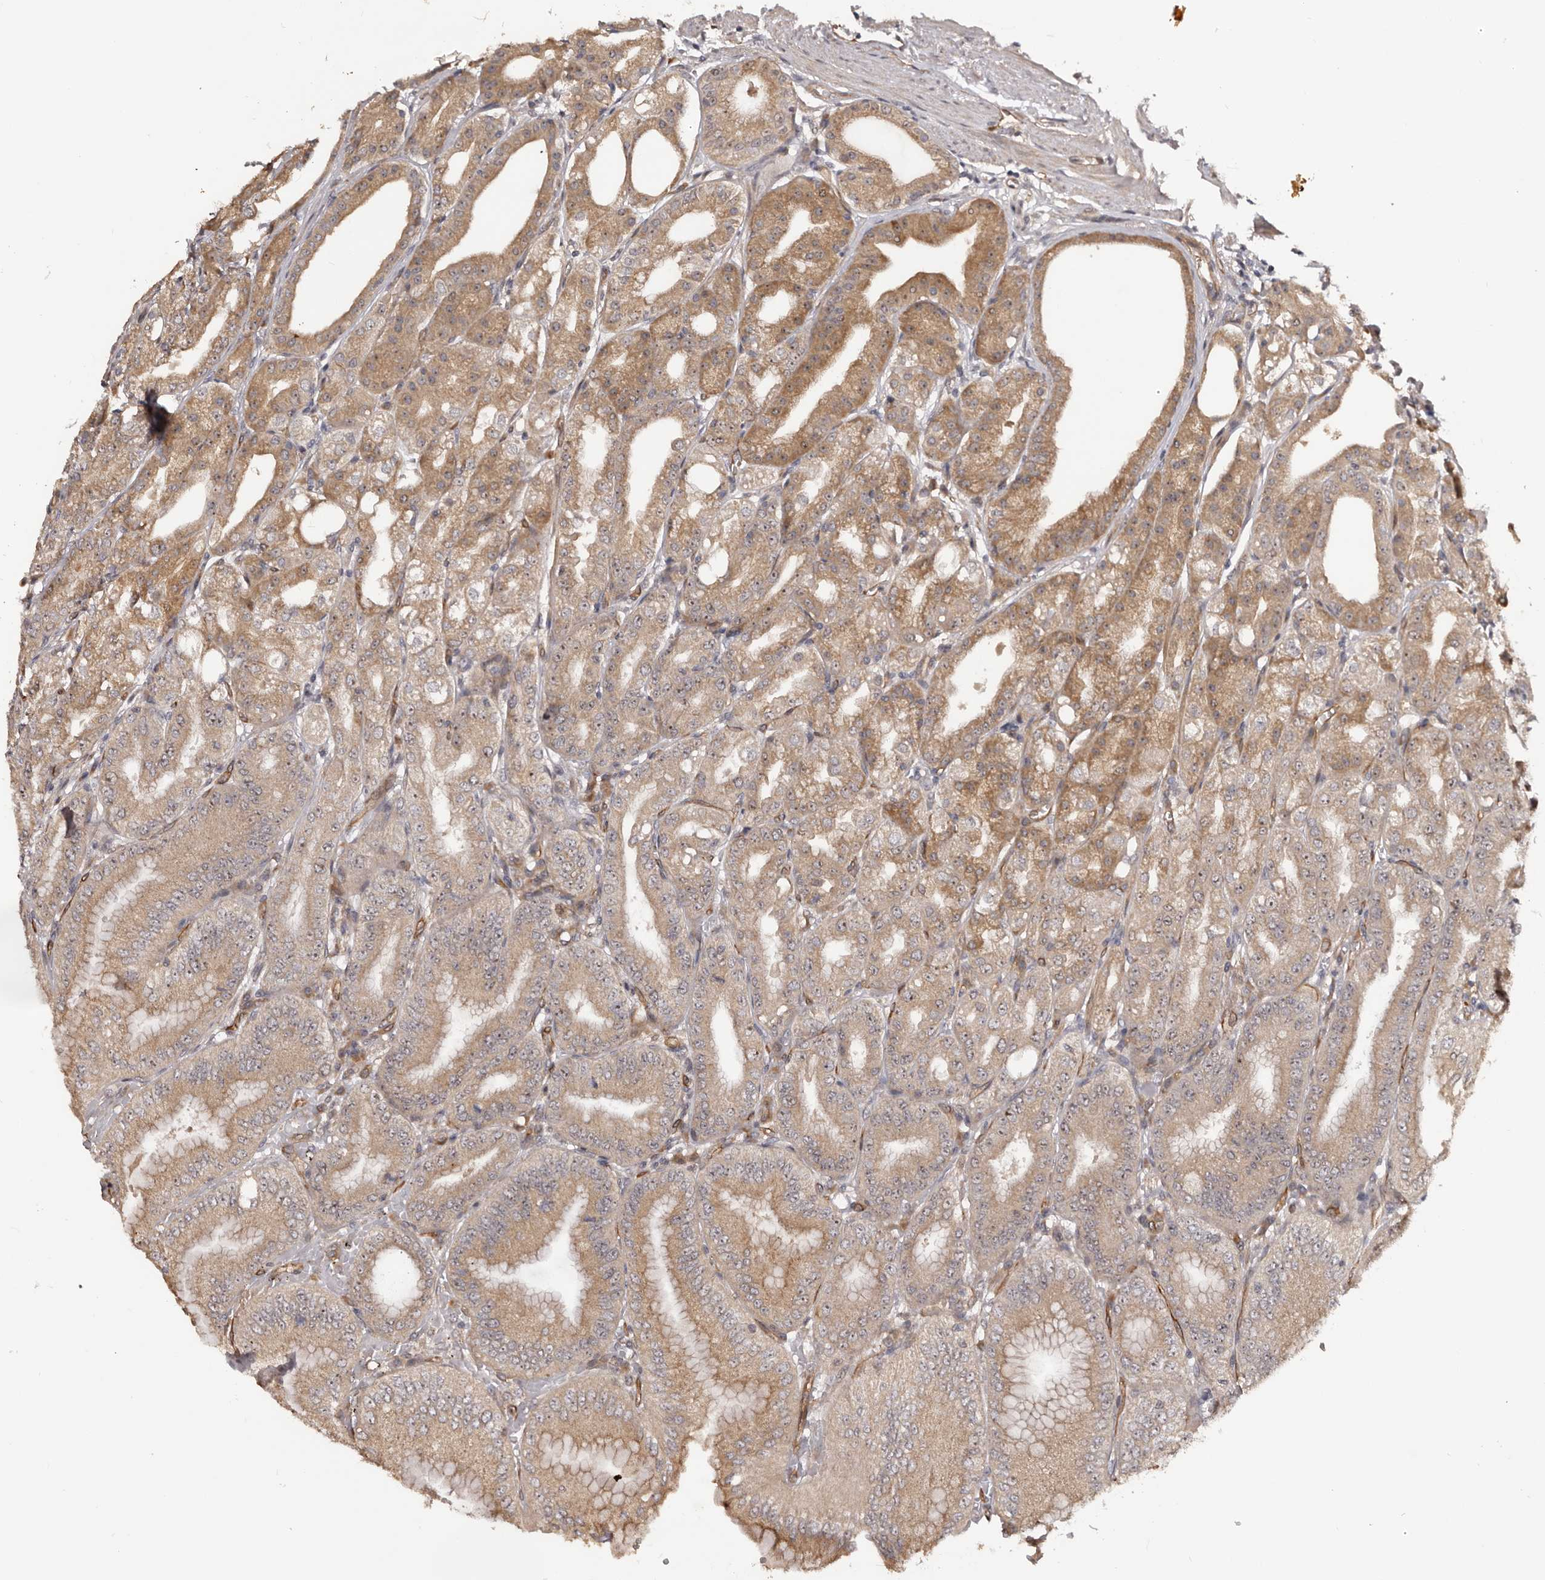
{"staining": {"intensity": "moderate", "quantity": ">75%", "location": "cytoplasmic/membranous,nuclear"}, "tissue": "stomach", "cell_type": "Glandular cells", "image_type": "normal", "snomed": [{"axis": "morphology", "description": "Normal tissue, NOS"}, {"axis": "topography", "description": "Stomach, lower"}], "caption": "Stomach stained with IHC demonstrates moderate cytoplasmic/membranous,nuclear expression in about >75% of glandular cells.", "gene": "NOL12", "patient": {"sex": "male", "age": 71}}